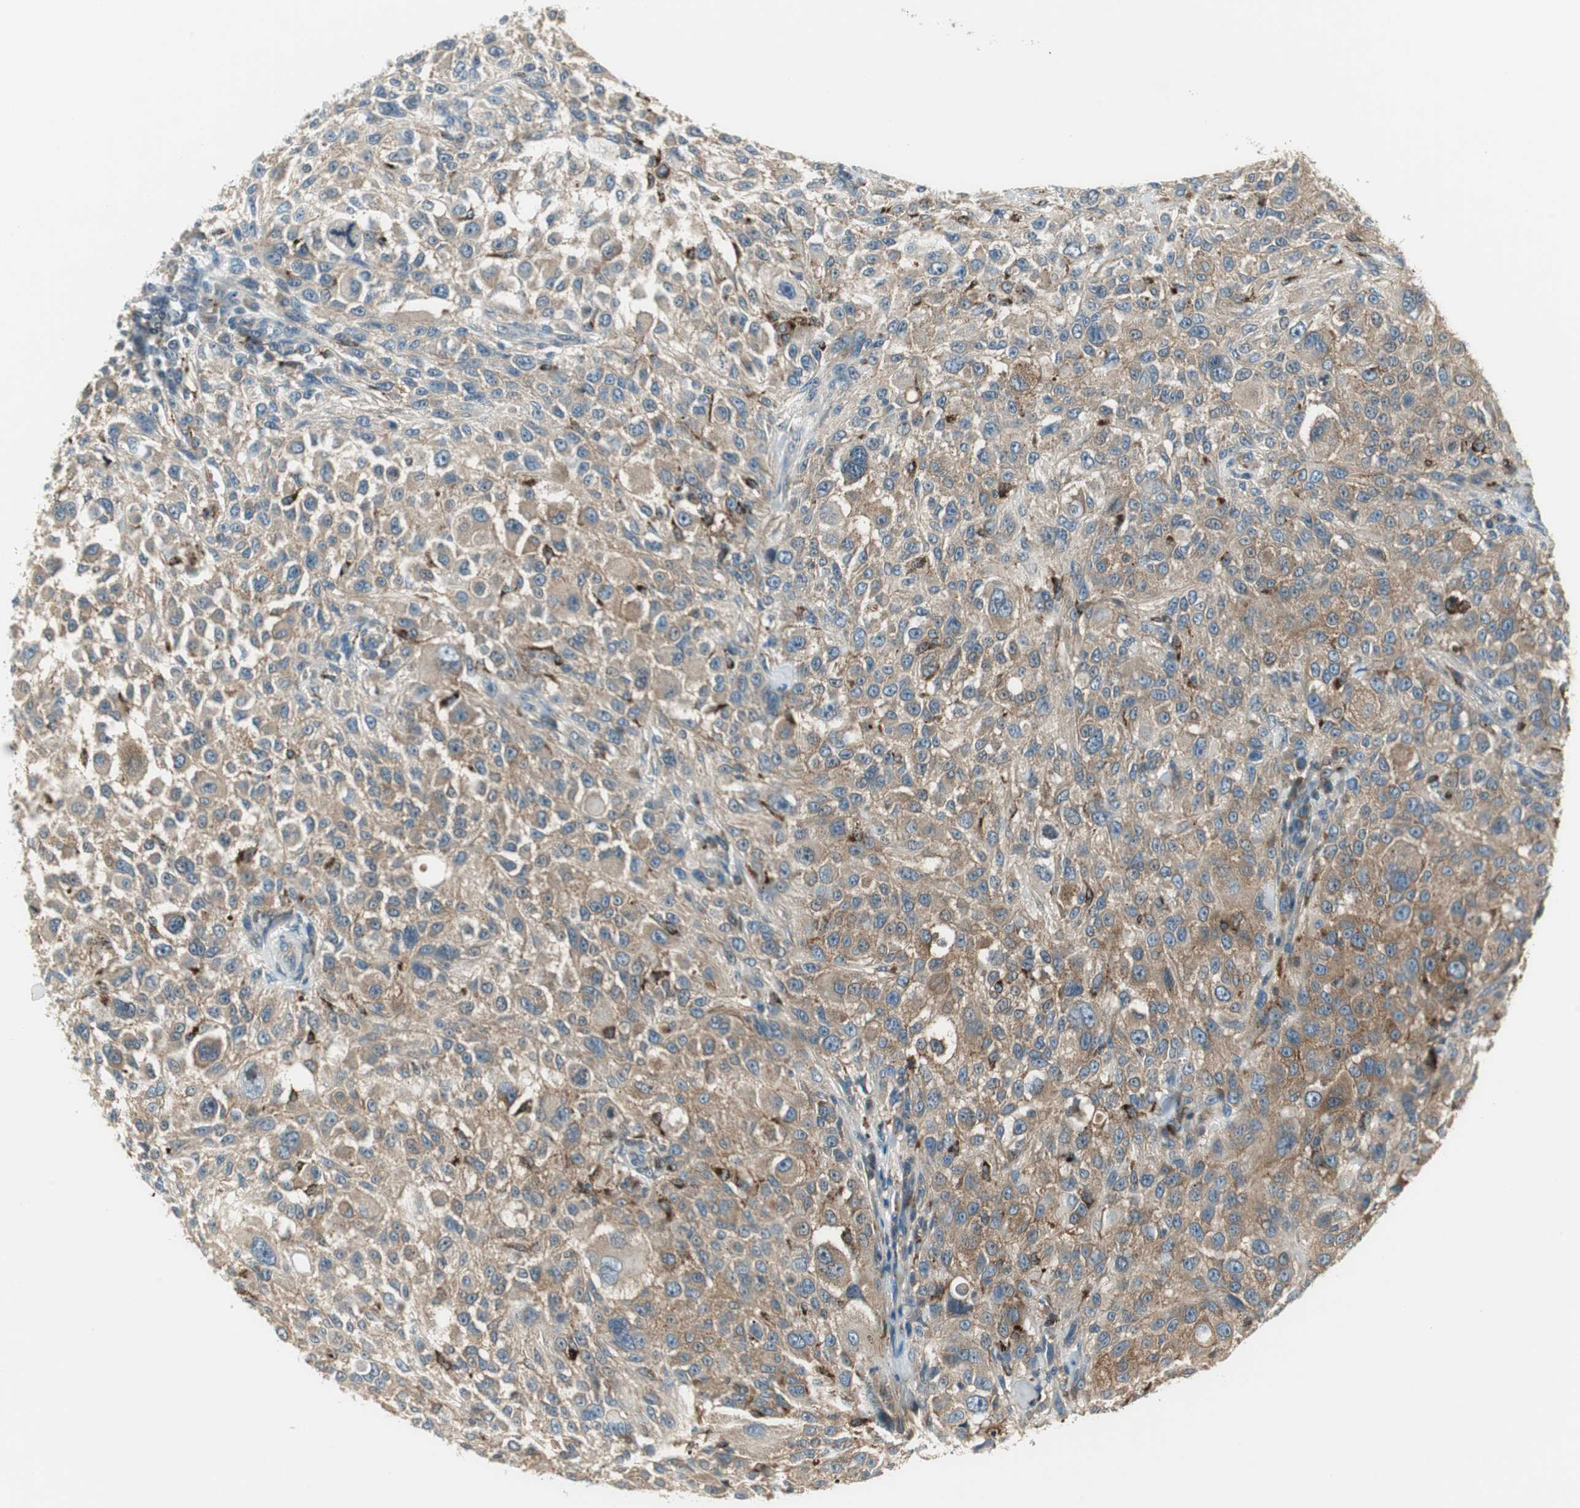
{"staining": {"intensity": "weak", "quantity": ">75%", "location": "cytoplasmic/membranous"}, "tissue": "melanoma", "cell_type": "Tumor cells", "image_type": "cancer", "snomed": [{"axis": "morphology", "description": "Necrosis, NOS"}, {"axis": "morphology", "description": "Malignant melanoma, NOS"}, {"axis": "topography", "description": "Skin"}], "caption": "Human malignant melanoma stained with a brown dye exhibits weak cytoplasmic/membranous positive staining in approximately >75% of tumor cells.", "gene": "NCK1", "patient": {"sex": "female", "age": 87}}